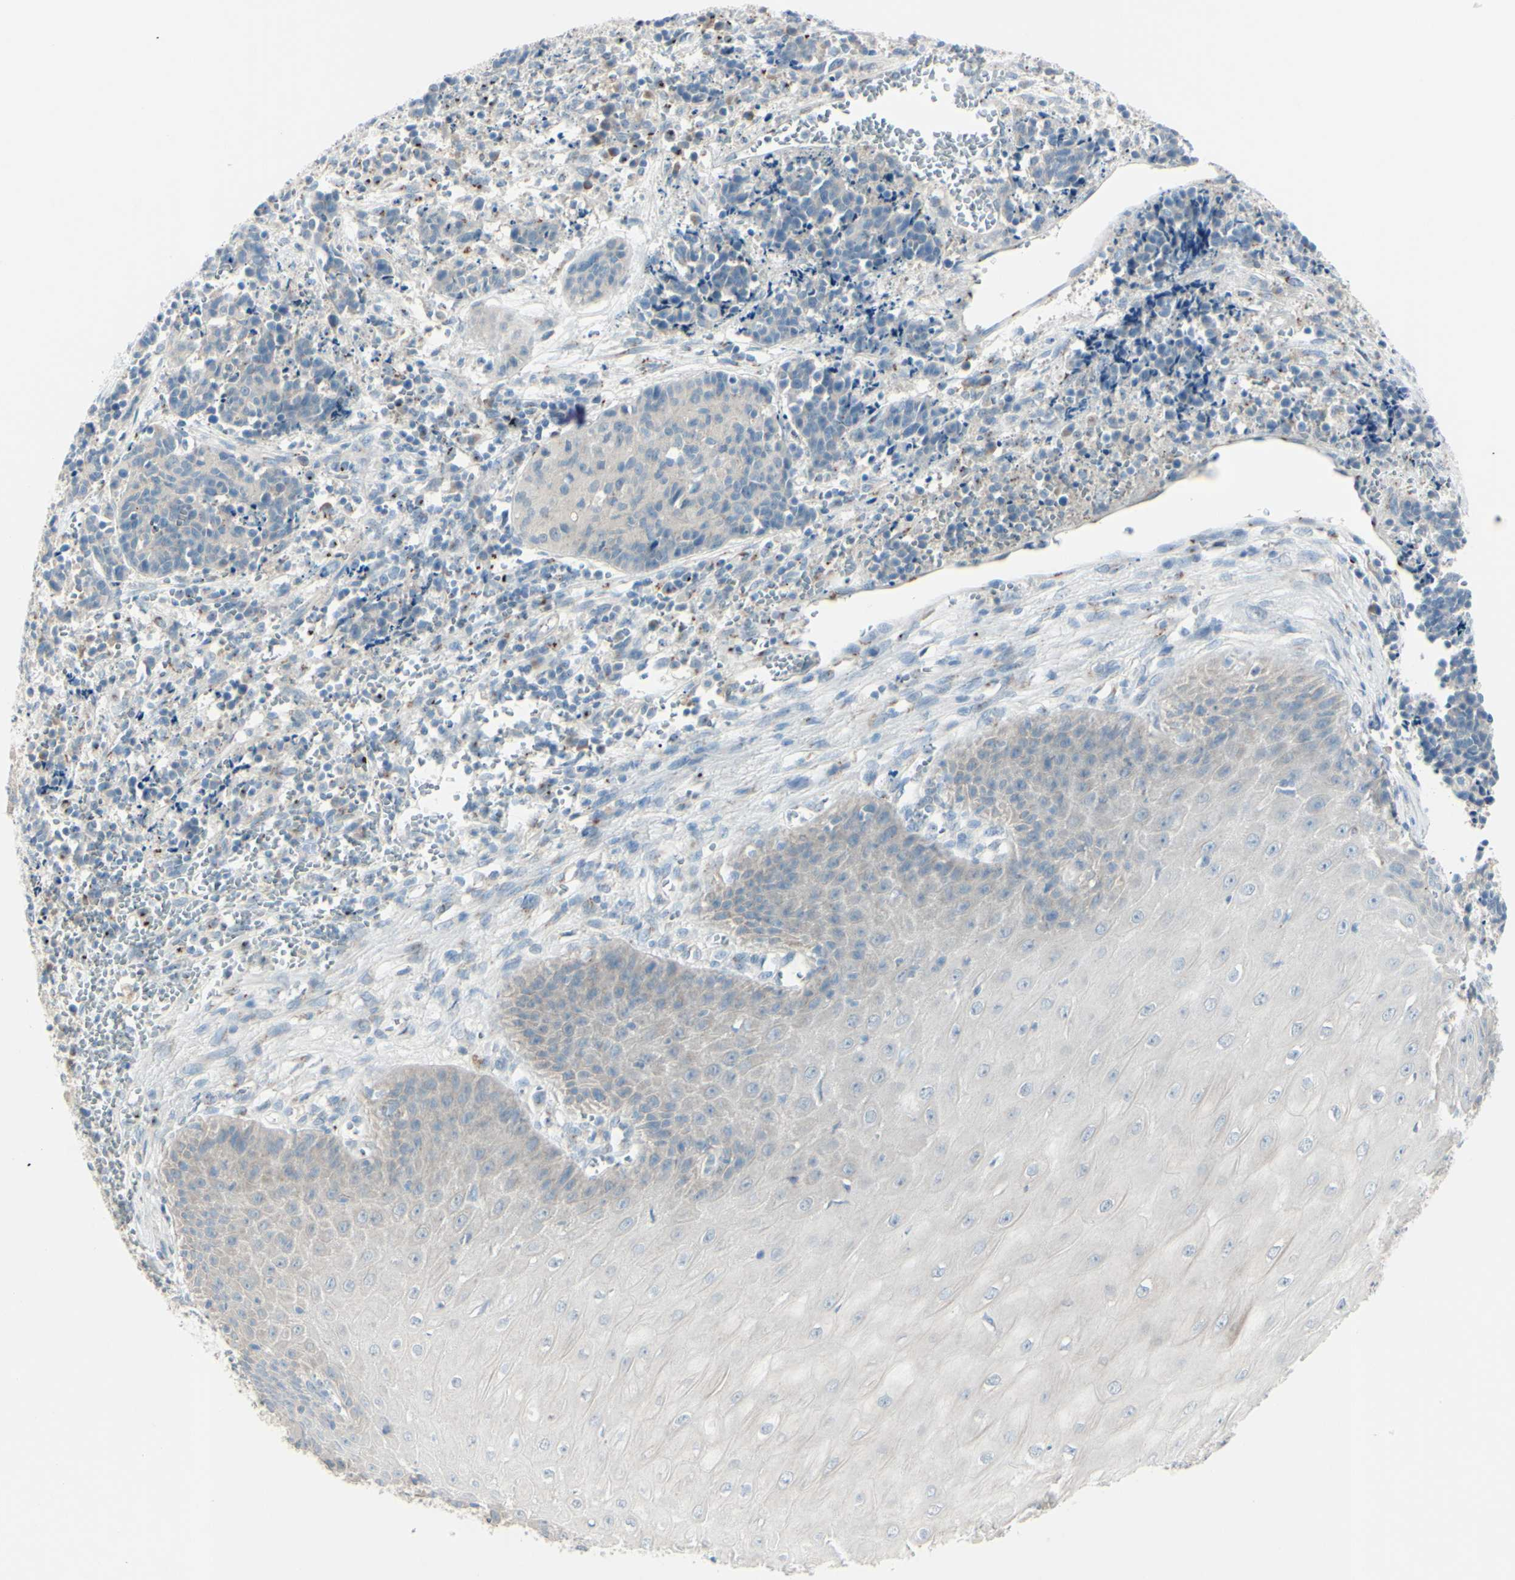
{"staining": {"intensity": "weak", "quantity": "25%-75%", "location": "cytoplasmic/membranous"}, "tissue": "cervical cancer", "cell_type": "Tumor cells", "image_type": "cancer", "snomed": [{"axis": "morphology", "description": "Squamous cell carcinoma, NOS"}, {"axis": "topography", "description": "Cervix"}], "caption": "Tumor cells reveal low levels of weak cytoplasmic/membranous expression in approximately 25%-75% of cells in cervical cancer.", "gene": "B4GALT1", "patient": {"sex": "female", "age": 35}}